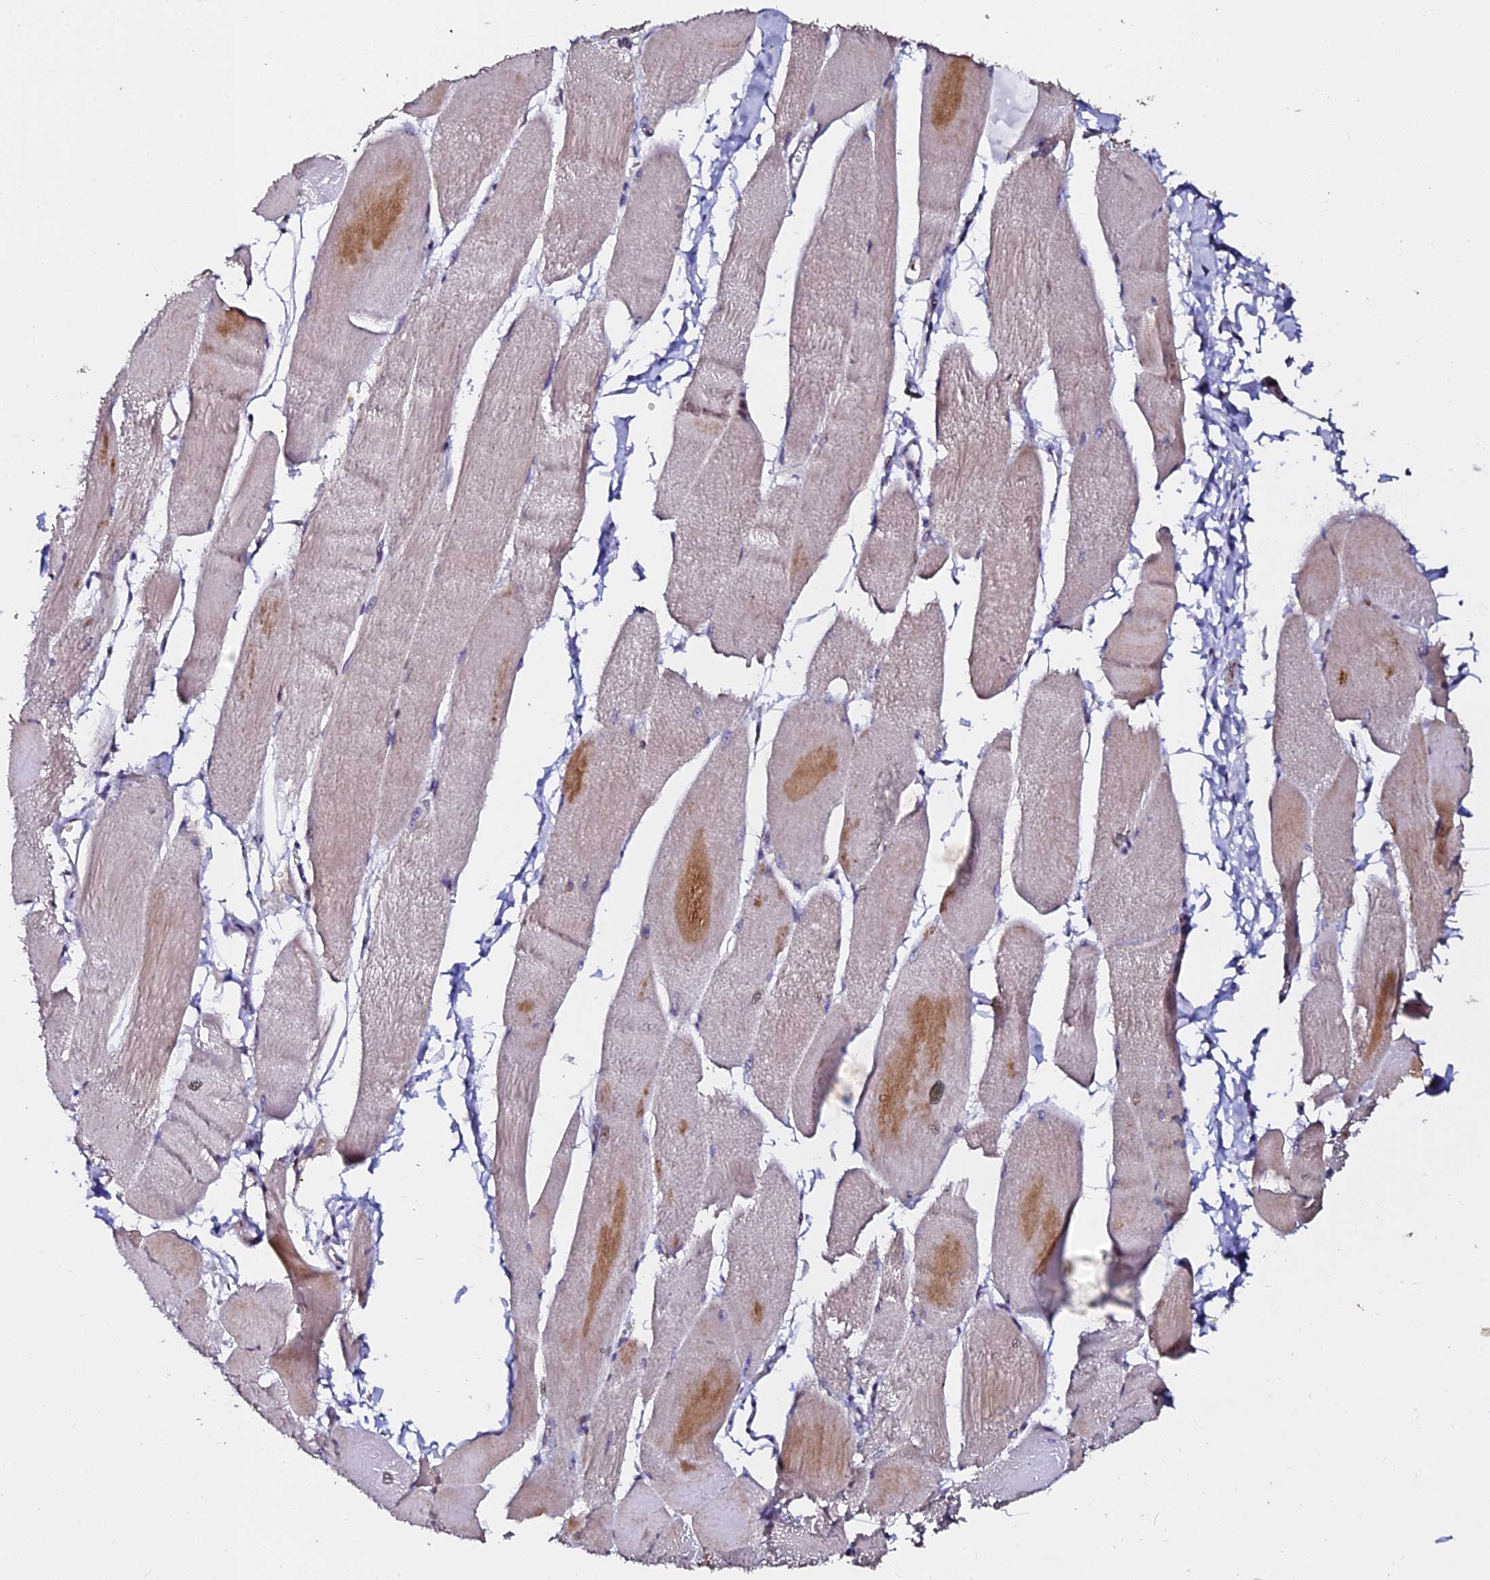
{"staining": {"intensity": "moderate", "quantity": "<25%", "location": "cytoplasmic/membranous,nuclear"}, "tissue": "skeletal muscle", "cell_type": "Myocytes", "image_type": "normal", "snomed": [{"axis": "morphology", "description": "Normal tissue, NOS"}, {"axis": "morphology", "description": "Basal cell carcinoma"}, {"axis": "topography", "description": "Skeletal muscle"}], "caption": "Immunohistochemical staining of normal human skeletal muscle displays low levels of moderate cytoplasmic/membranous,nuclear staining in approximately <25% of myocytes.", "gene": "GPN3", "patient": {"sex": "female", "age": 64}}